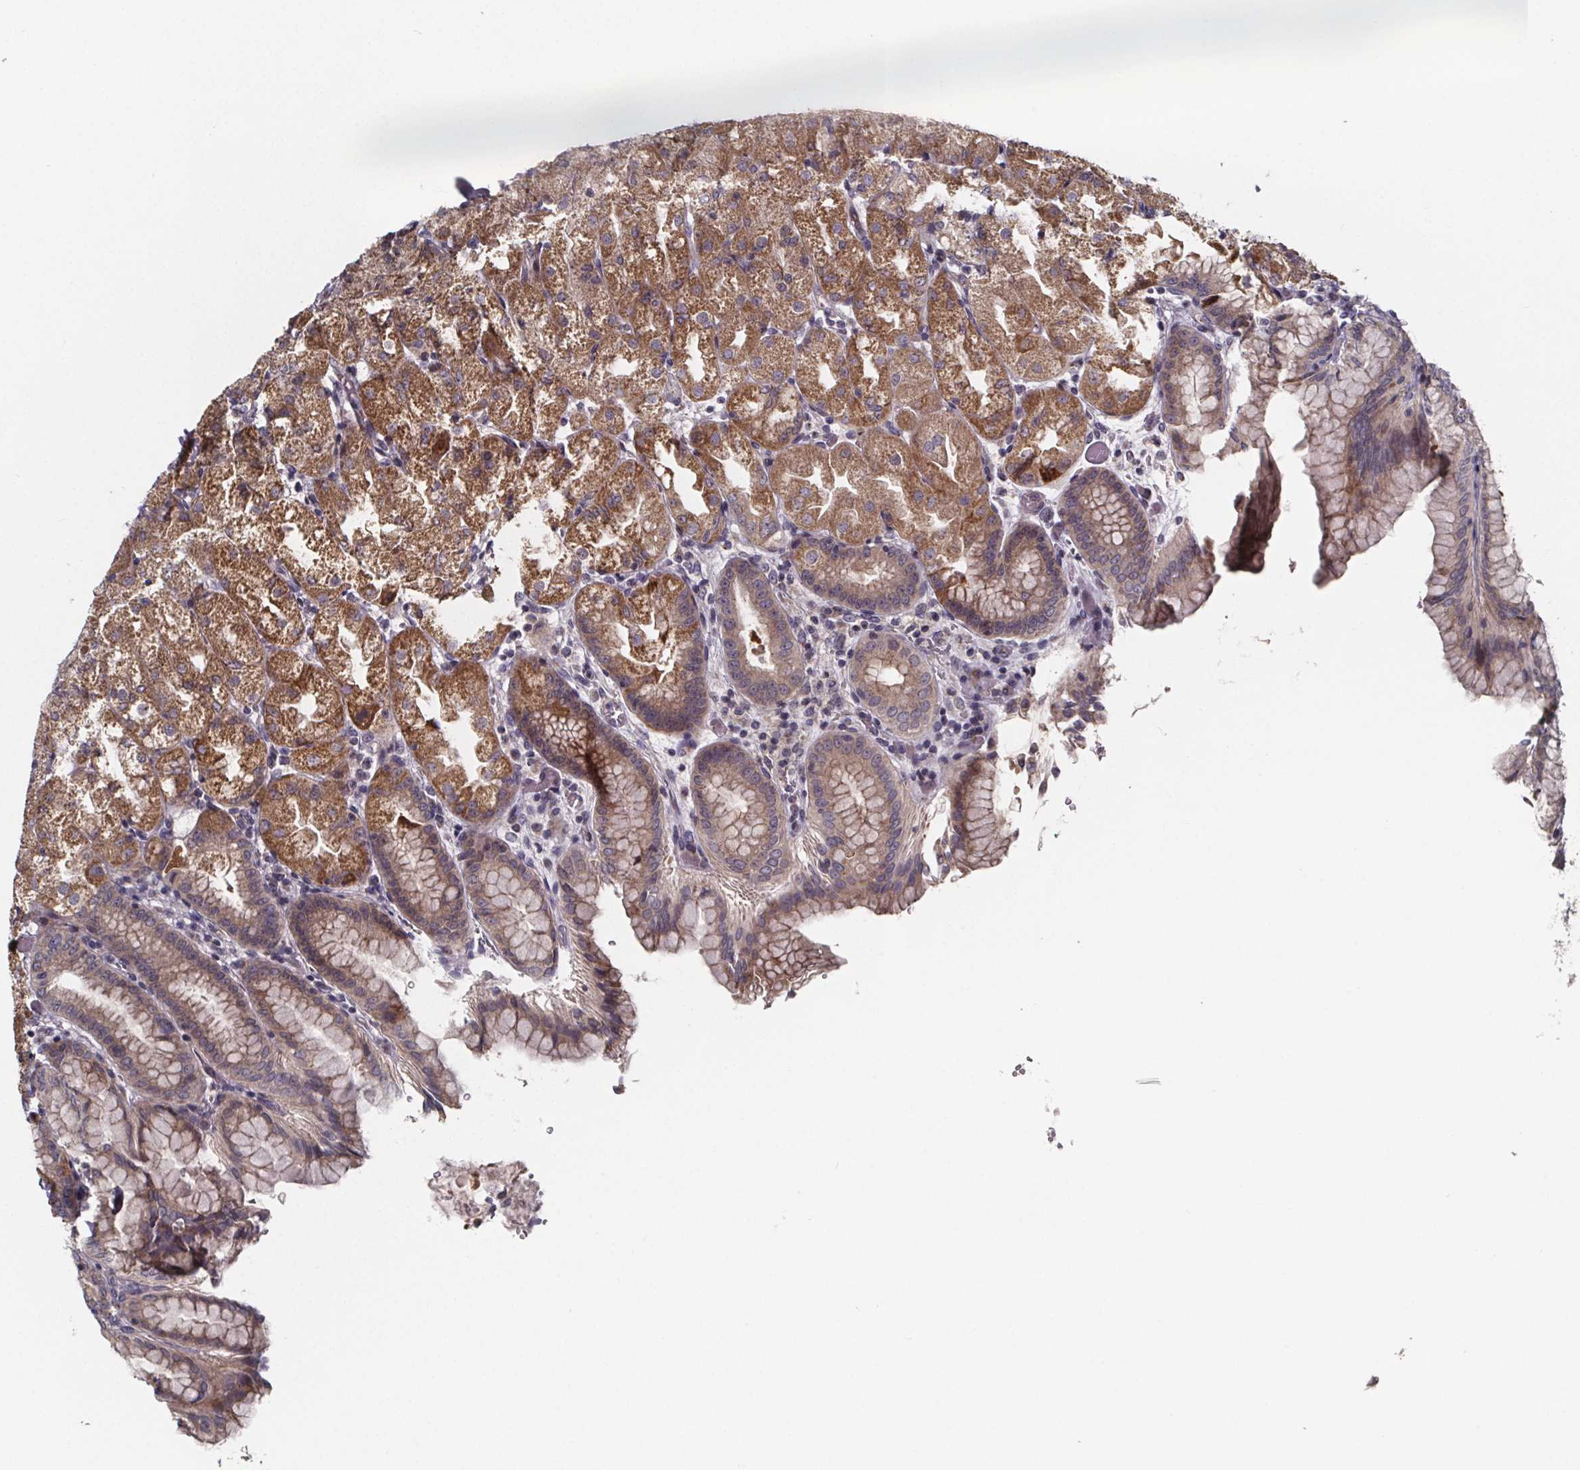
{"staining": {"intensity": "moderate", "quantity": ">75%", "location": "cytoplasmic/membranous"}, "tissue": "stomach", "cell_type": "Glandular cells", "image_type": "normal", "snomed": [{"axis": "morphology", "description": "Normal tissue, NOS"}, {"axis": "topography", "description": "Stomach, upper"}, {"axis": "topography", "description": "Stomach"}, {"axis": "topography", "description": "Stomach, lower"}], "caption": "The micrograph demonstrates immunohistochemical staining of benign stomach. There is moderate cytoplasmic/membranous positivity is identified in approximately >75% of glandular cells.", "gene": "NDST1", "patient": {"sex": "male", "age": 62}}